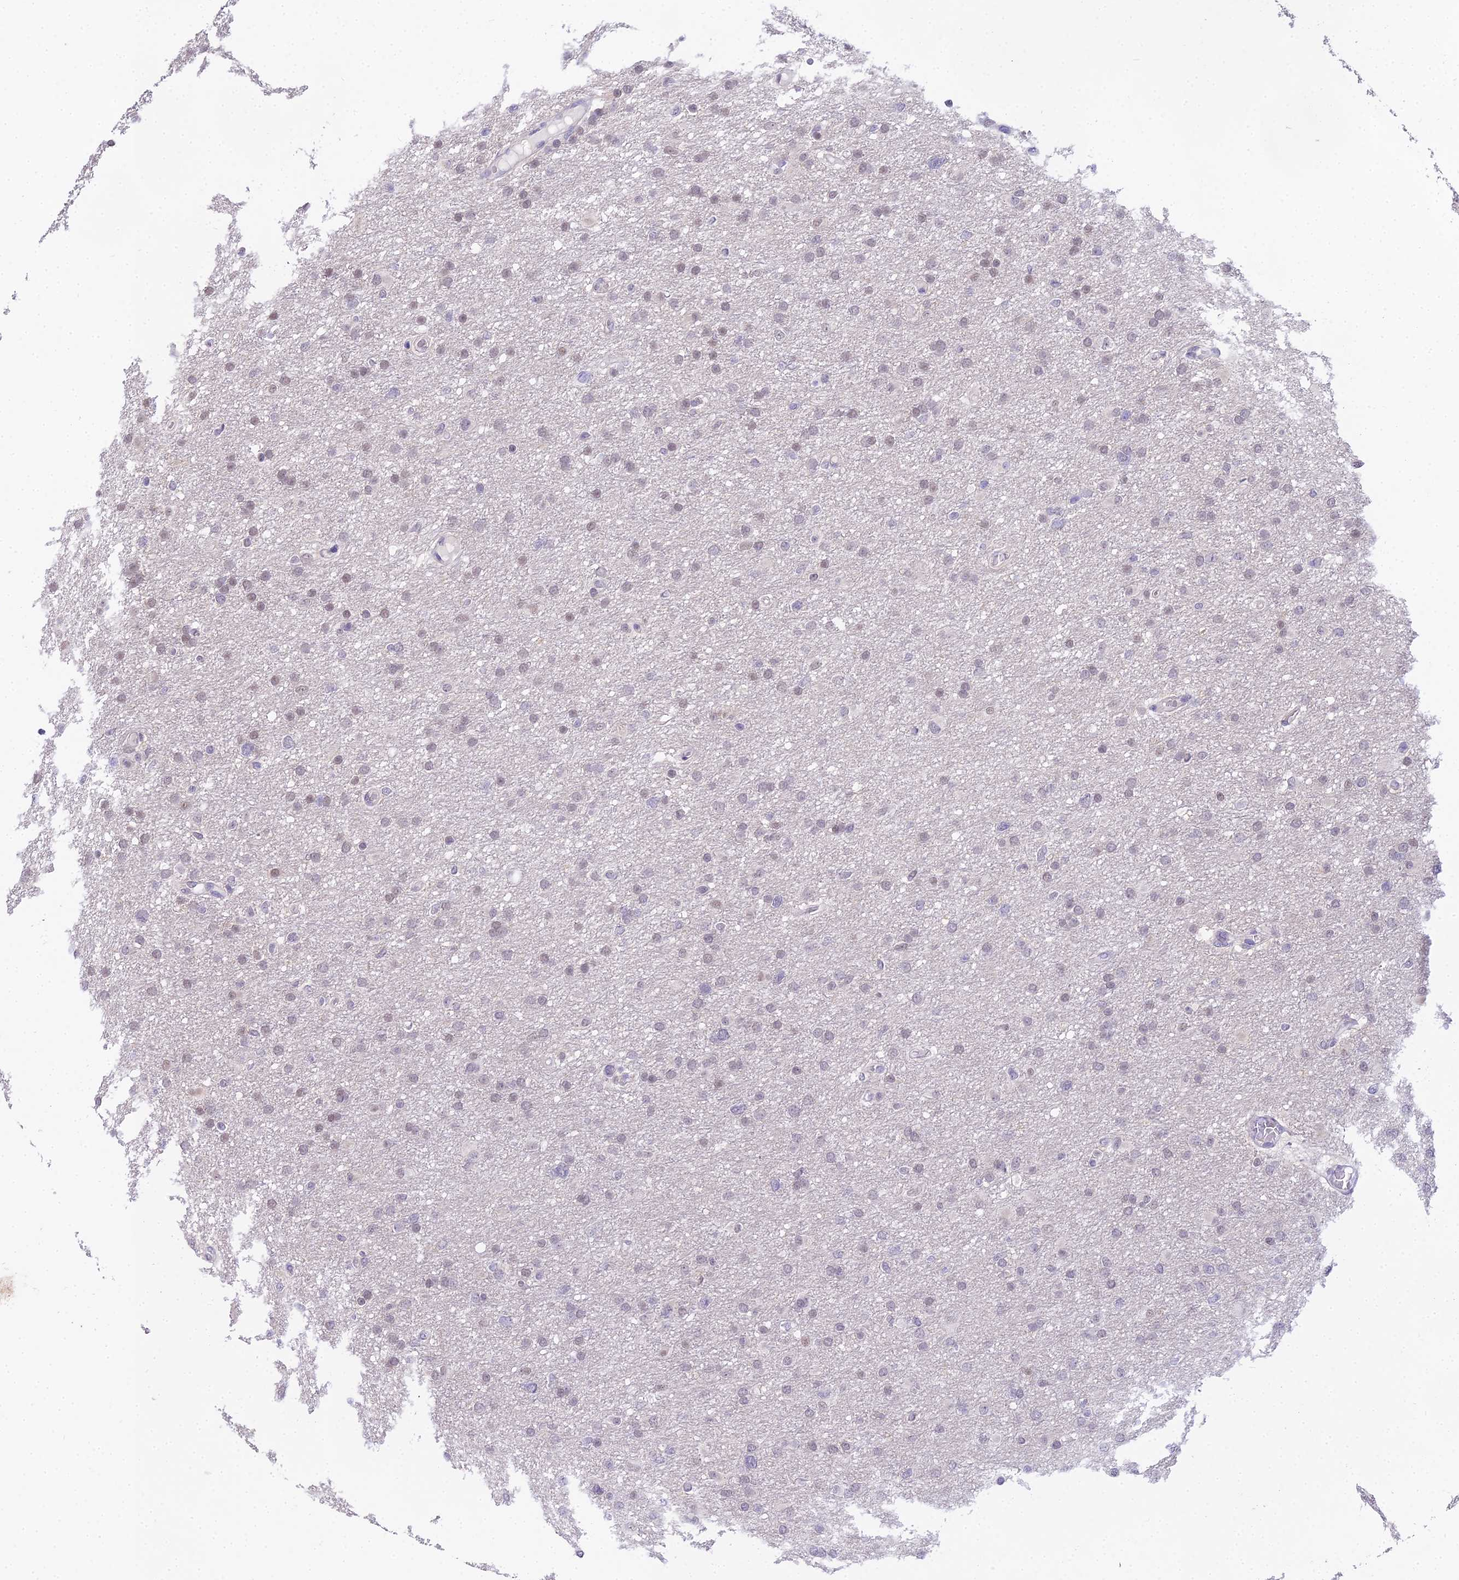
{"staining": {"intensity": "negative", "quantity": "none", "location": "none"}, "tissue": "glioma", "cell_type": "Tumor cells", "image_type": "cancer", "snomed": [{"axis": "morphology", "description": "Glioma, malignant, High grade"}, {"axis": "topography", "description": "Cerebral cortex"}], "caption": "Immunohistochemical staining of glioma shows no significant positivity in tumor cells. (DAB immunohistochemistry (IHC) with hematoxylin counter stain).", "gene": "MAT2A", "patient": {"sex": "female", "age": 36}}